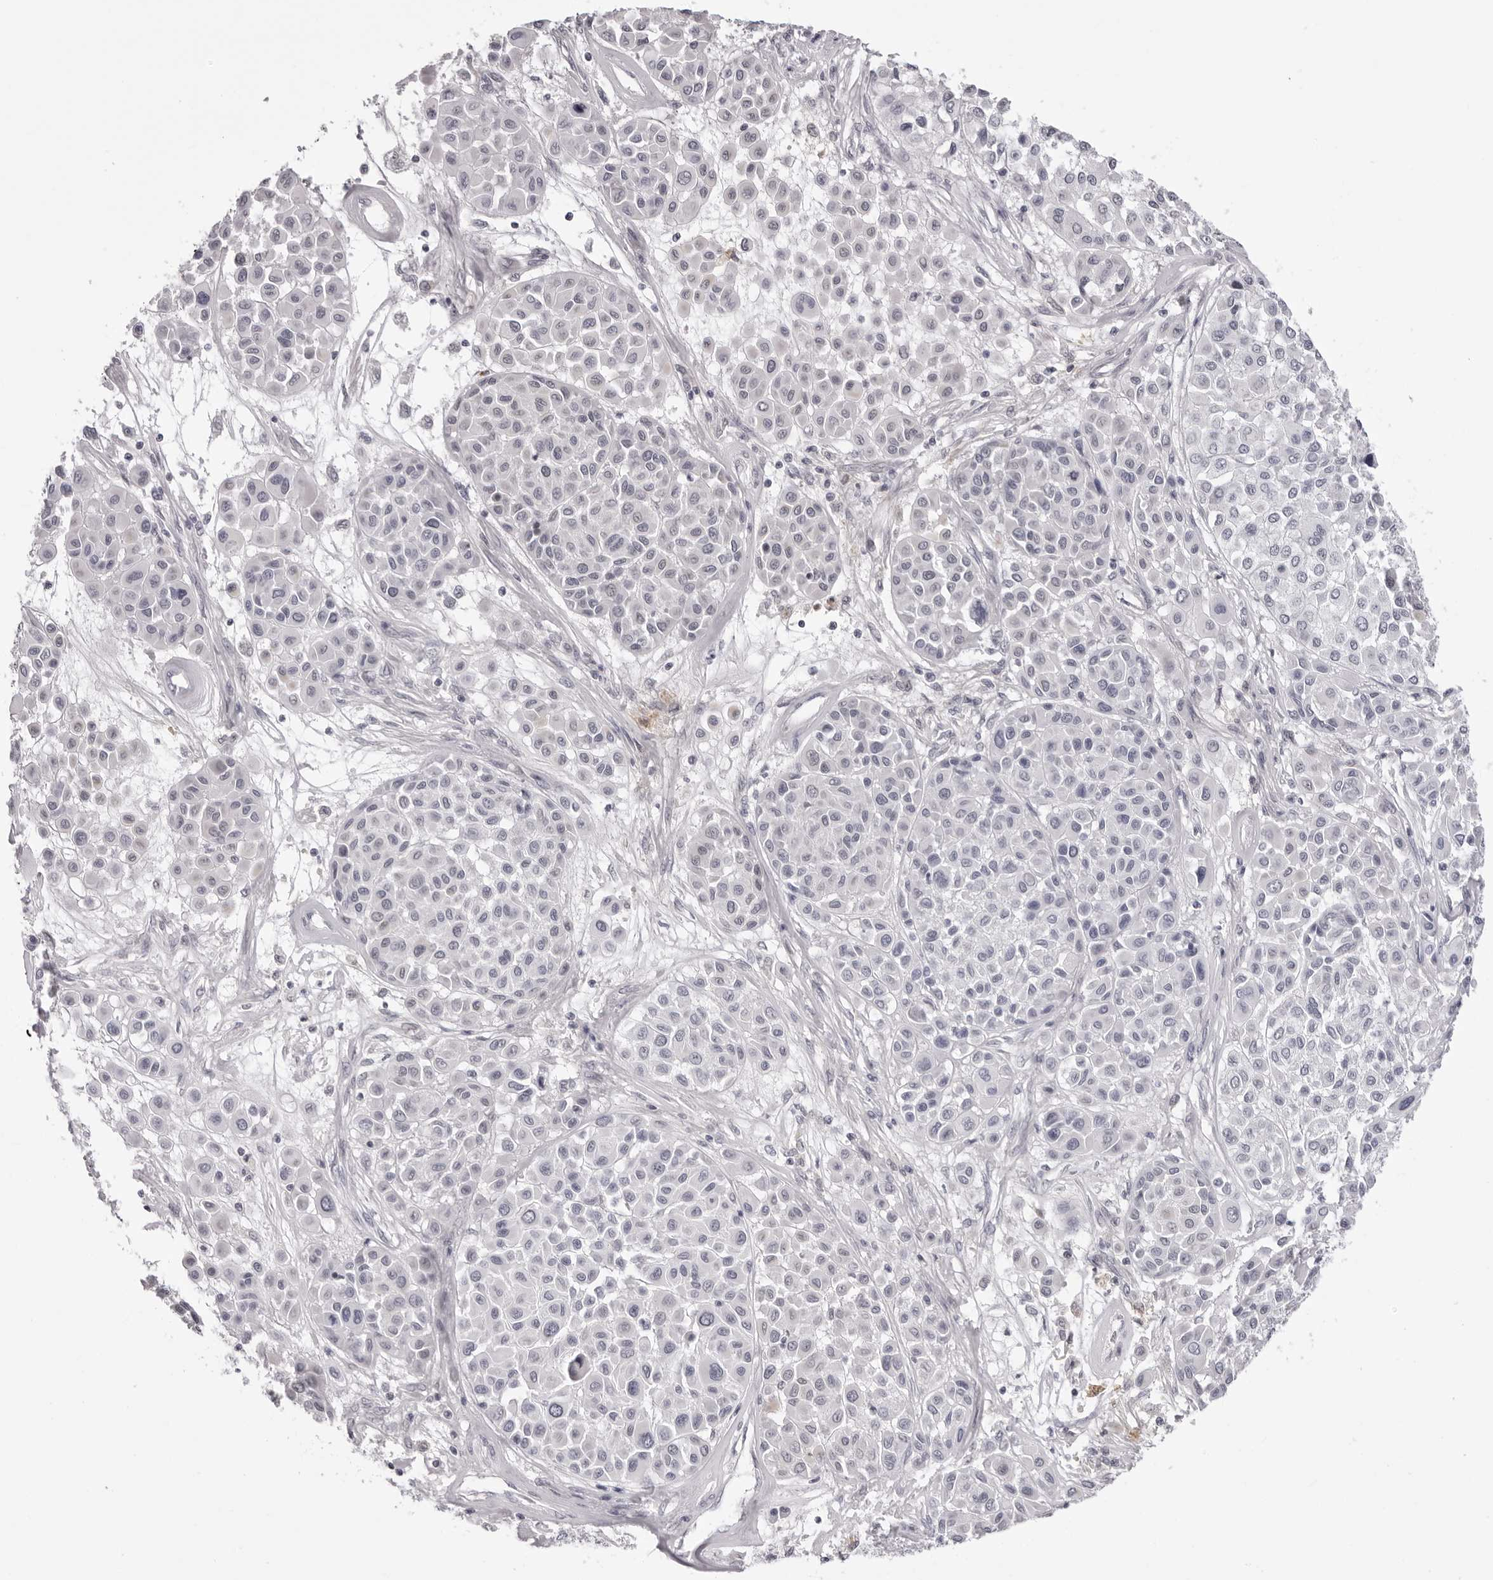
{"staining": {"intensity": "negative", "quantity": "none", "location": "none"}, "tissue": "melanoma", "cell_type": "Tumor cells", "image_type": "cancer", "snomed": [{"axis": "morphology", "description": "Malignant melanoma, Metastatic site"}, {"axis": "topography", "description": "Soft tissue"}], "caption": "A high-resolution photomicrograph shows immunohistochemistry staining of melanoma, which displays no significant expression in tumor cells.", "gene": "SUGCT", "patient": {"sex": "male", "age": 41}}